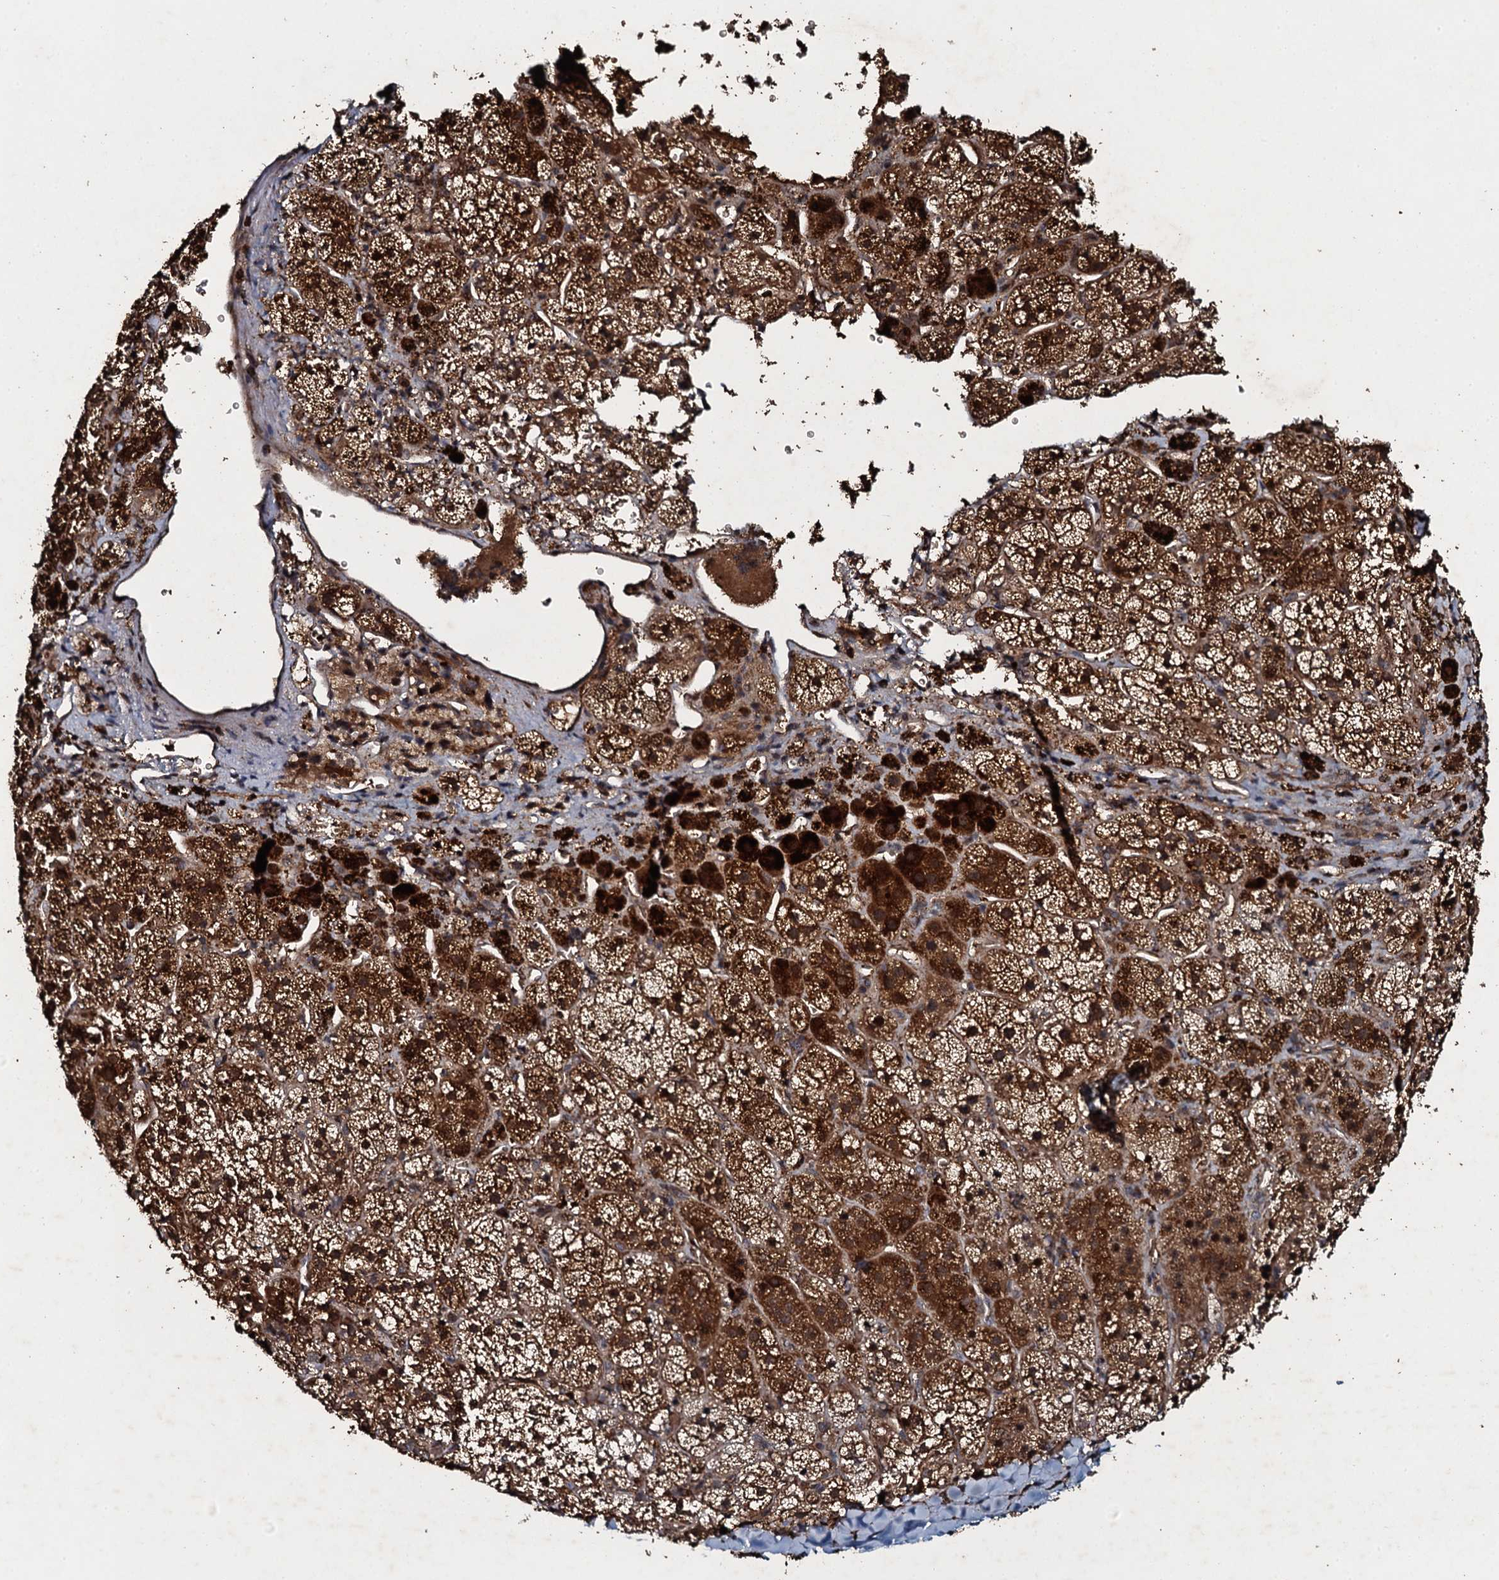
{"staining": {"intensity": "strong", "quantity": ">75%", "location": "cytoplasmic/membranous"}, "tissue": "adrenal gland", "cell_type": "Glandular cells", "image_type": "normal", "snomed": [{"axis": "morphology", "description": "Normal tissue, NOS"}, {"axis": "topography", "description": "Adrenal gland"}], "caption": "Immunohistochemical staining of benign adrenal gland displays >75% levels of strong cytoplasmic/membranous protein positivity in approximately >75% of glandular cells. The protein is shown in brown color, while the nuclei are stained blue.", "gene": "ADGRG3", "patient": {"sex": "female", "age": 44}}